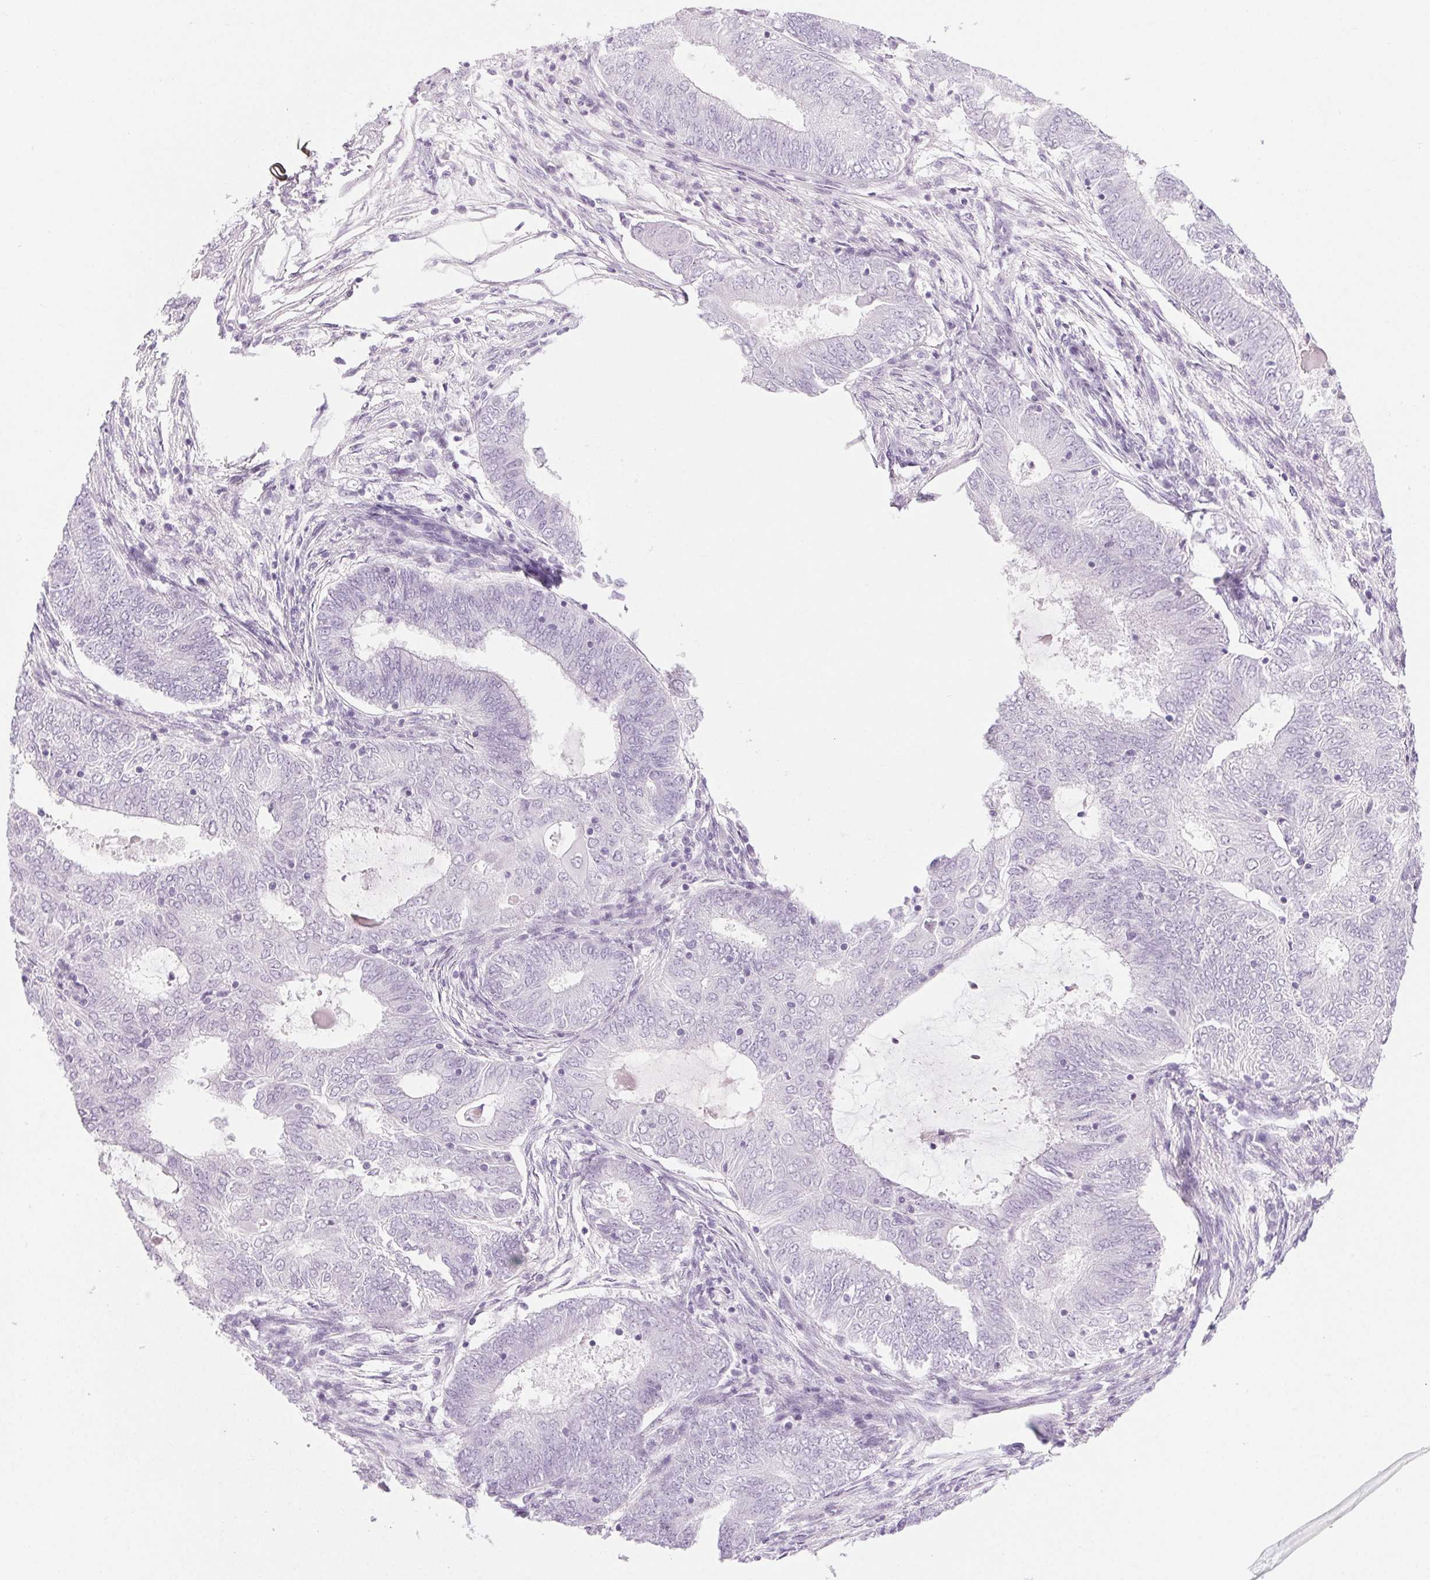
{"staining": {"intensity": "negative", "quantity": "none", "location": "none"}, "tissue": "endometrial cancer", "cell_type": "Tumor cells", "image_type": "cancer", "snomed": [{"axis": "morphology", "description": "Adenocarcinoma, NOS"}, {"axis": "topography", "description": "Endometrium"}], "caption": "Immunohistochemical staining of human endometrial cancer (adenocarcinoma) demonstrates no significant positivity in tumor cells.", "gene": "LRP2", "patient": {"sex": "female", "age": 62}}